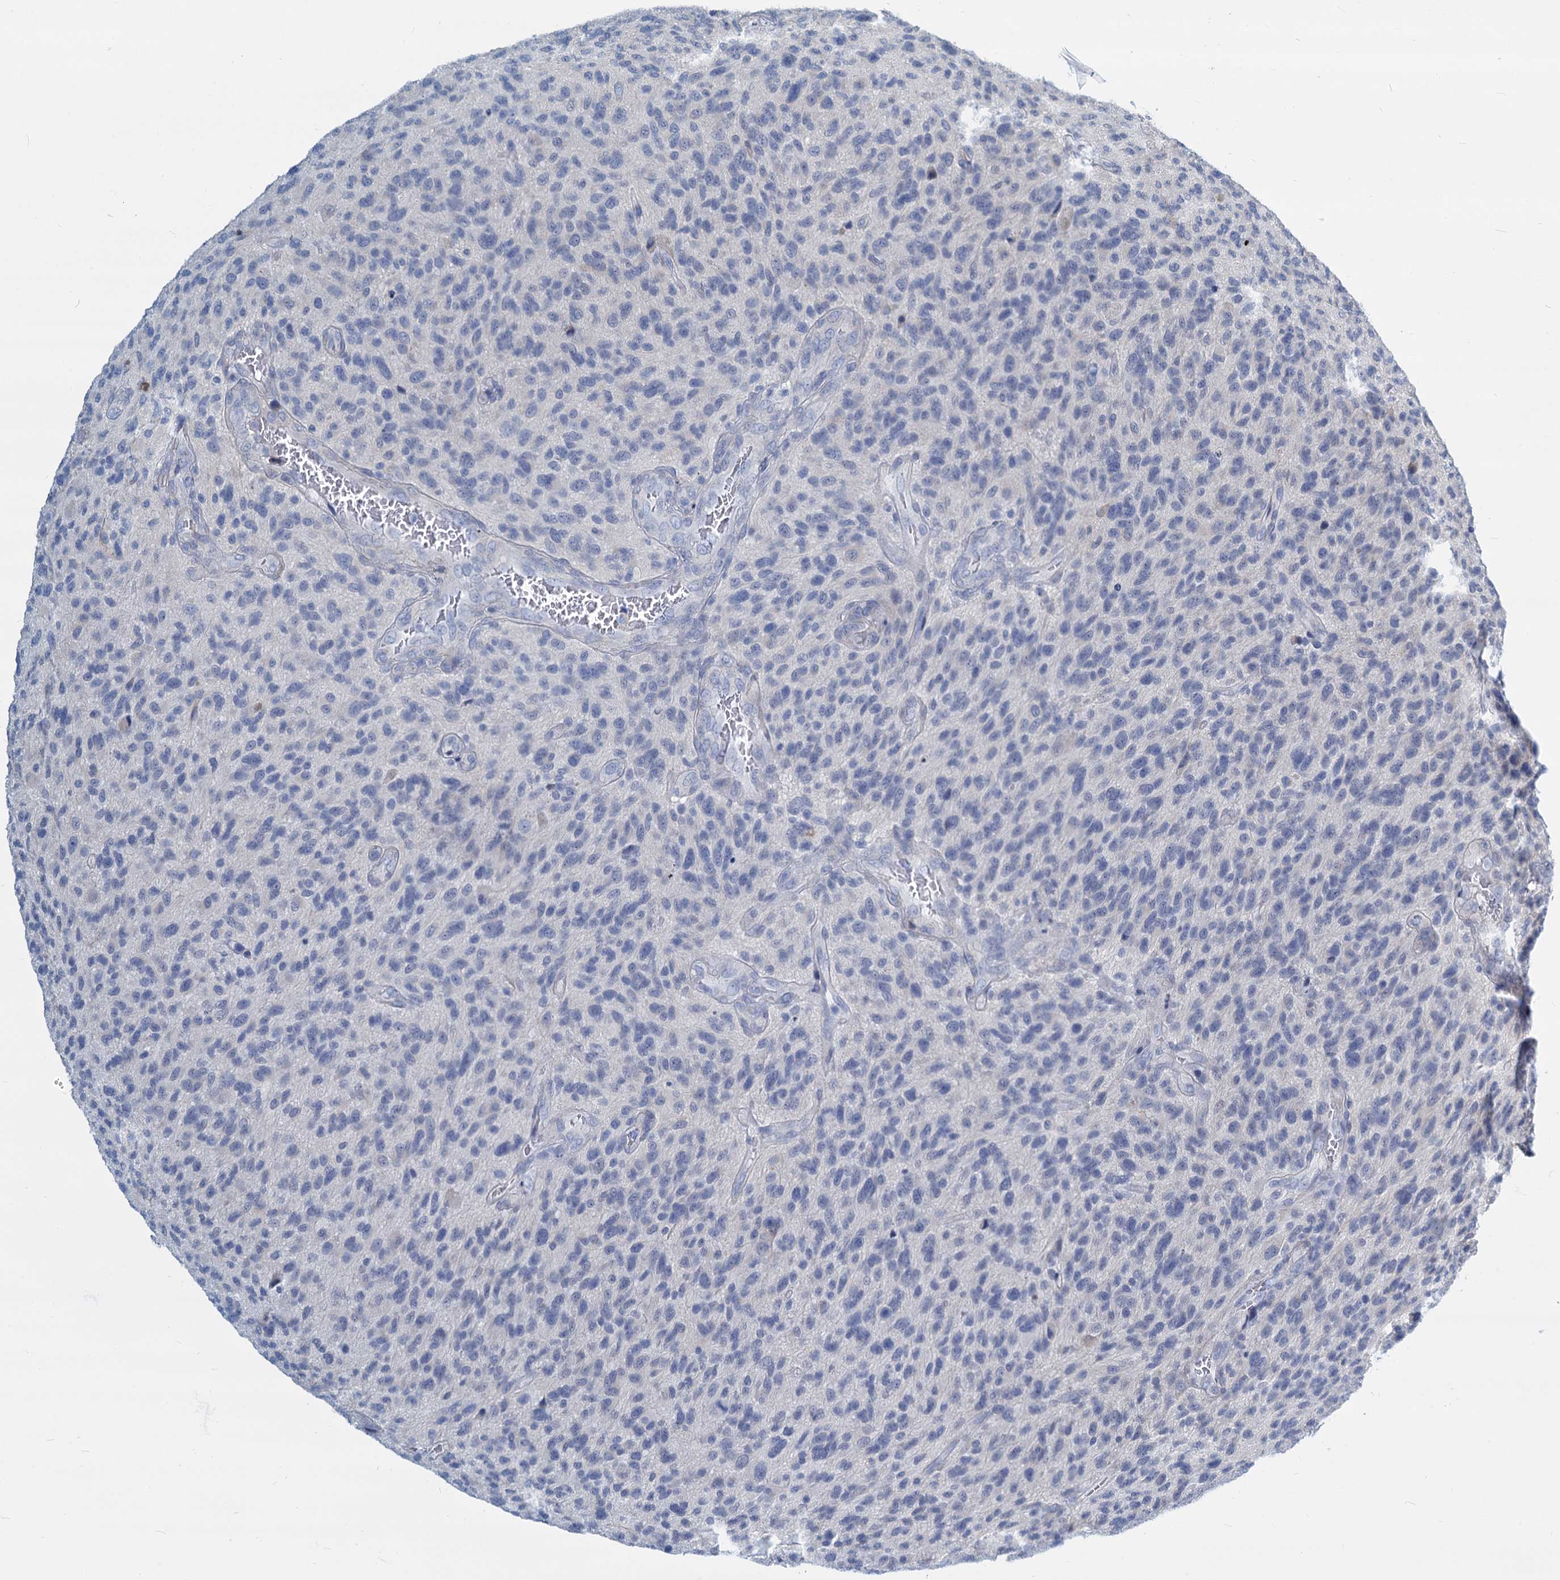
{"staining": {"intensity": "negative", "quantity": "none", "location": "none"}, "tissue": "glioma", "cell_type": "Tumor cells", "image_type": "cancer", "snomed": [{"axis": "morphology", "description": "Glioma, malignant, High grade"}, {"axis": "topography", "description": "Brain"}], "caption": "High power microscopy micrograph of an IHC image of glioma, revealing no significant staining in tumor cells. (DAB IHC visualized using brightfield microscopy, high magnification).", "gene": "GSTM3", "patient": {"sex": "male", "age": 47}}